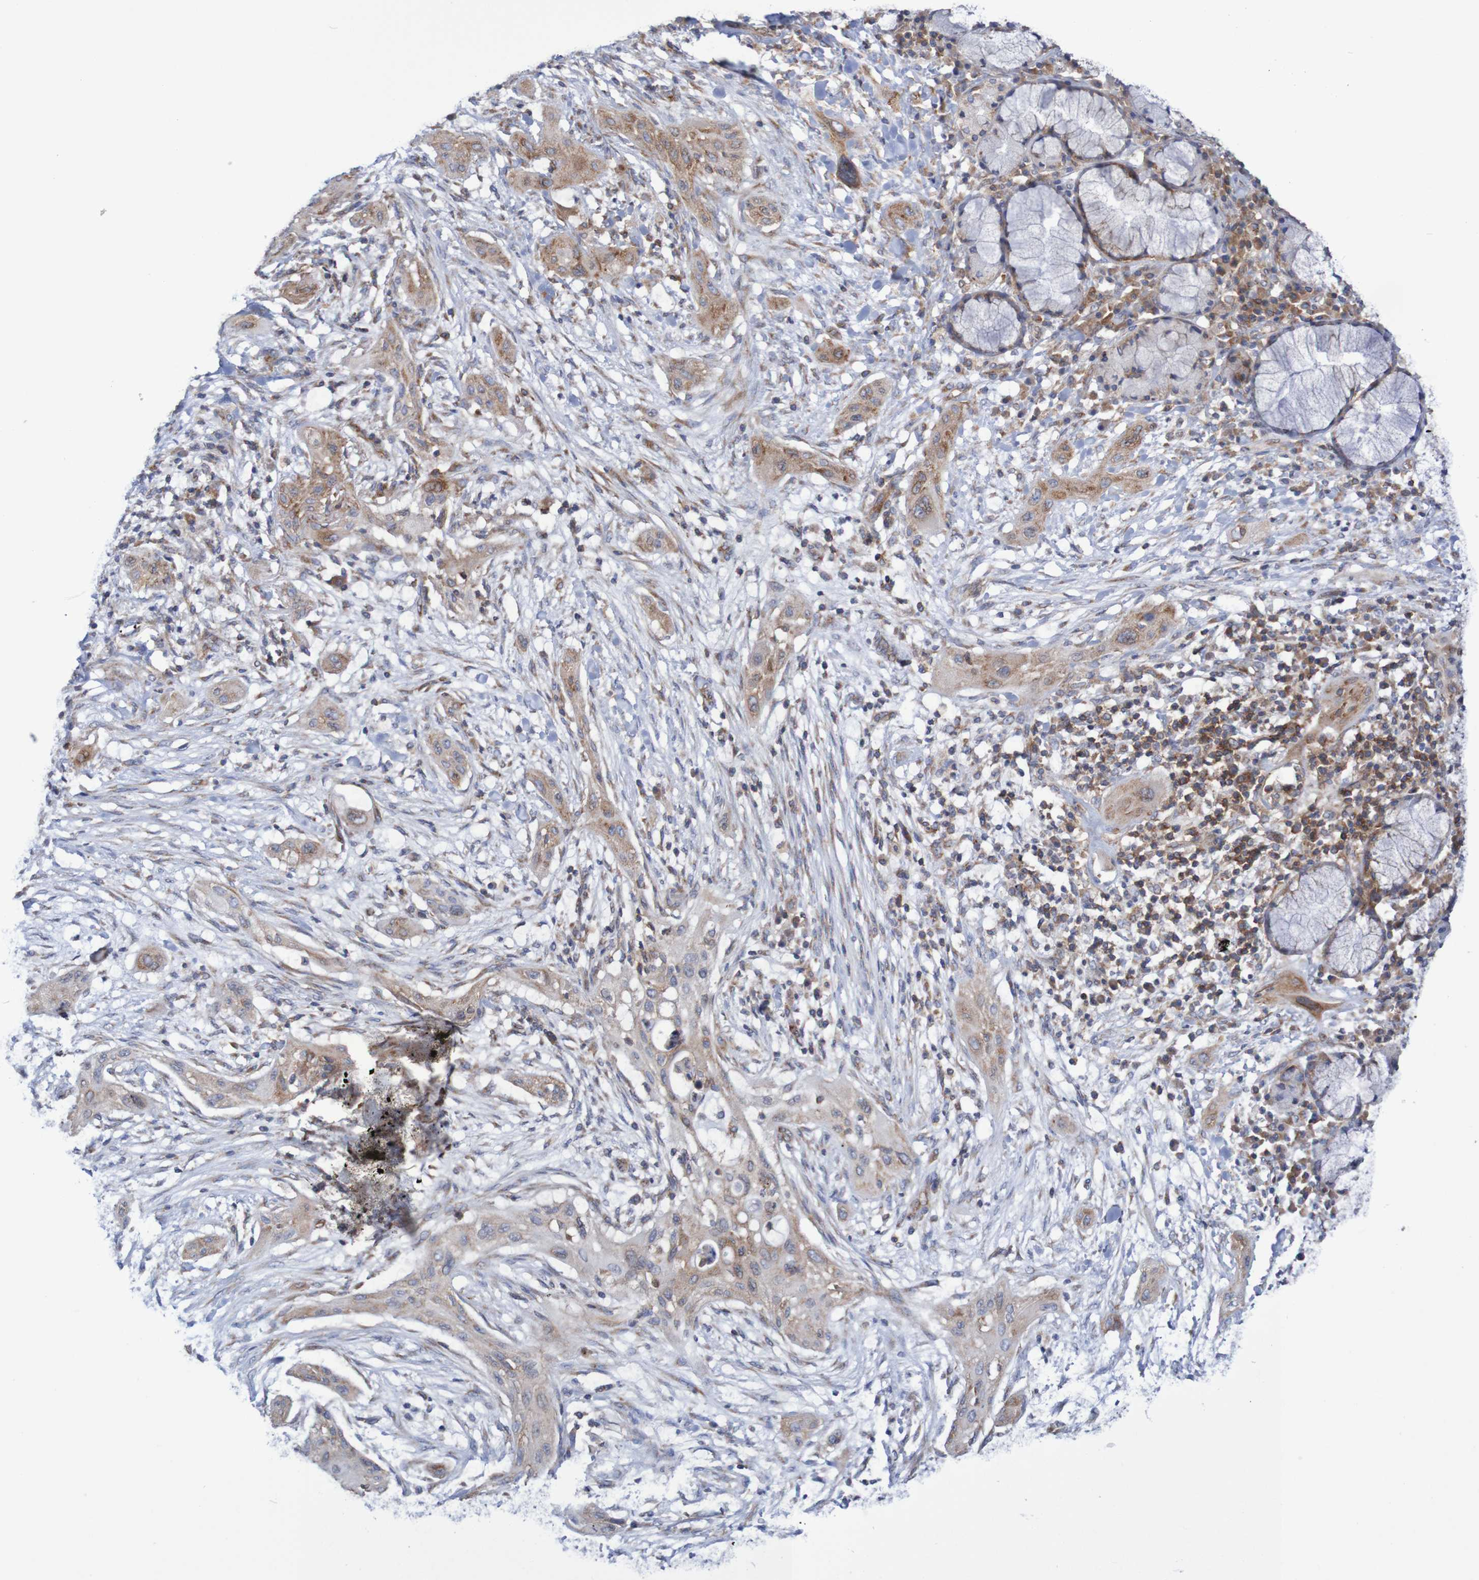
{"staining": {"intensity": "moderate", "quantity": ">75%", "location": "cytoplasmic/membranous"}, "tissue": "lung cancer", "cell_type": "Tumor cells", "image_type": "cancer", "snomed": [{"axis": "morphology", "description": "Squamous cell carcinoma, NOS"}, {"axis": "topography", "description": "Lung"}], "caption": "An image of squamous cell carcinoma (lung) stained for a protein exhibits moderate cytoplasmic/membranous brown staining in tumor cells. The staining was performed using DAB to visualize the protein expression in brown, while the nuclei were stained in blue with hematoxylin (Magnification: 20x).", "gene": "FXR2", "patient": {"sex": "female", "age": 47}}